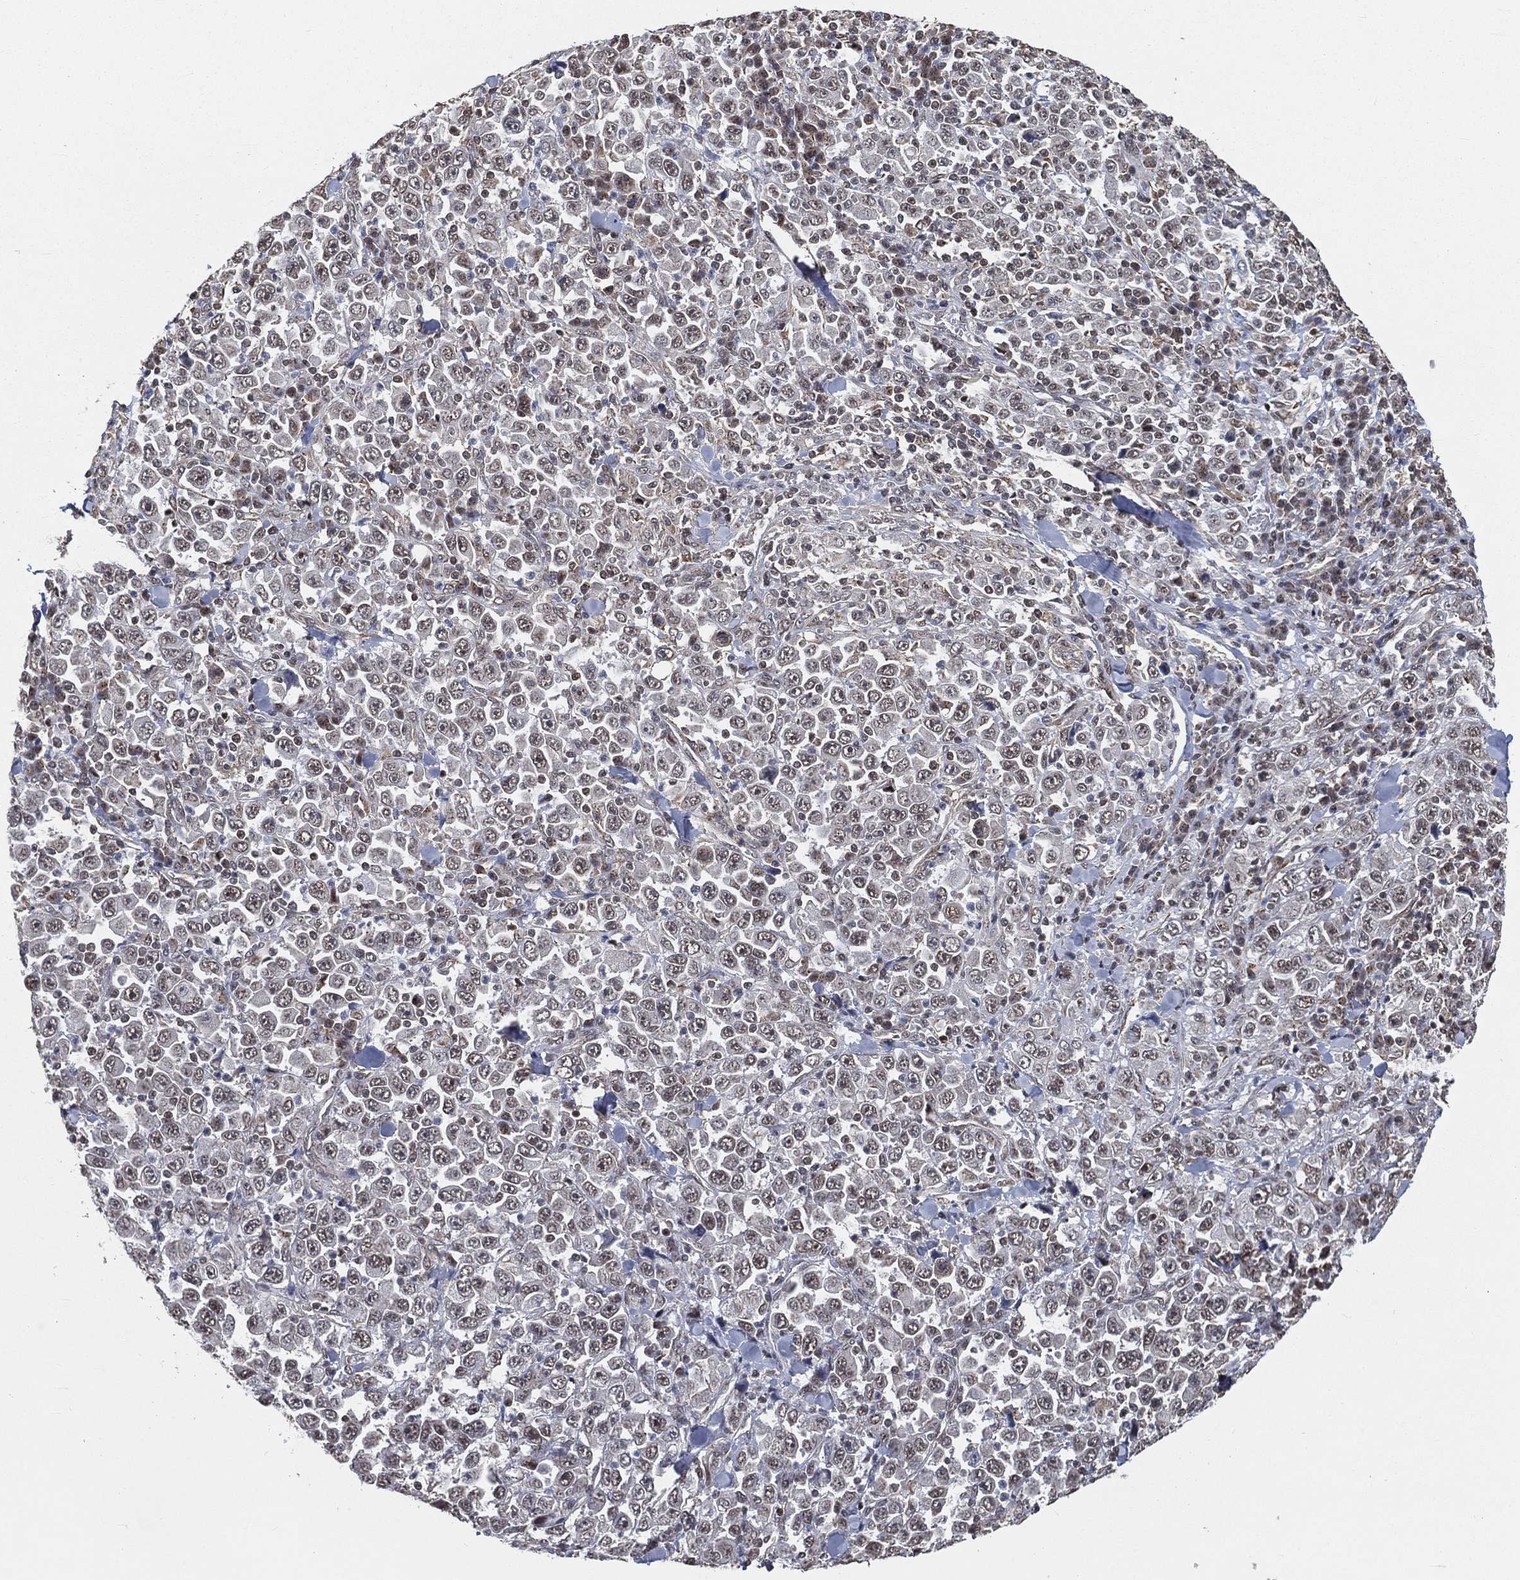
{"staining": {"intensity": "moderate", "quantity": "25%-75%", "location": "nuclear"}, "tissue": "stomach cancer", "cell_type": "Tumor cells", "image_type": "cancer", "snomed": [{"axis": "morphology", "description": "Normal tissue, NOS"}, {"axis": "morphology", "description": "Adenocarcinoma, NOS"}, {"axis": "topography", "description": "Stomach, upper"}, {"axis": "topography", "description": "Stomach"}], "caption": "A photomicrograph showing moderate nuclear expression in about 25%-75% of tumor cells in stomach cancer (adenocarcinoma), as visualized by brown immunohistochemical staining.", "gene": "RSRC2", "patient": {"sex": "male", "age": 59}}